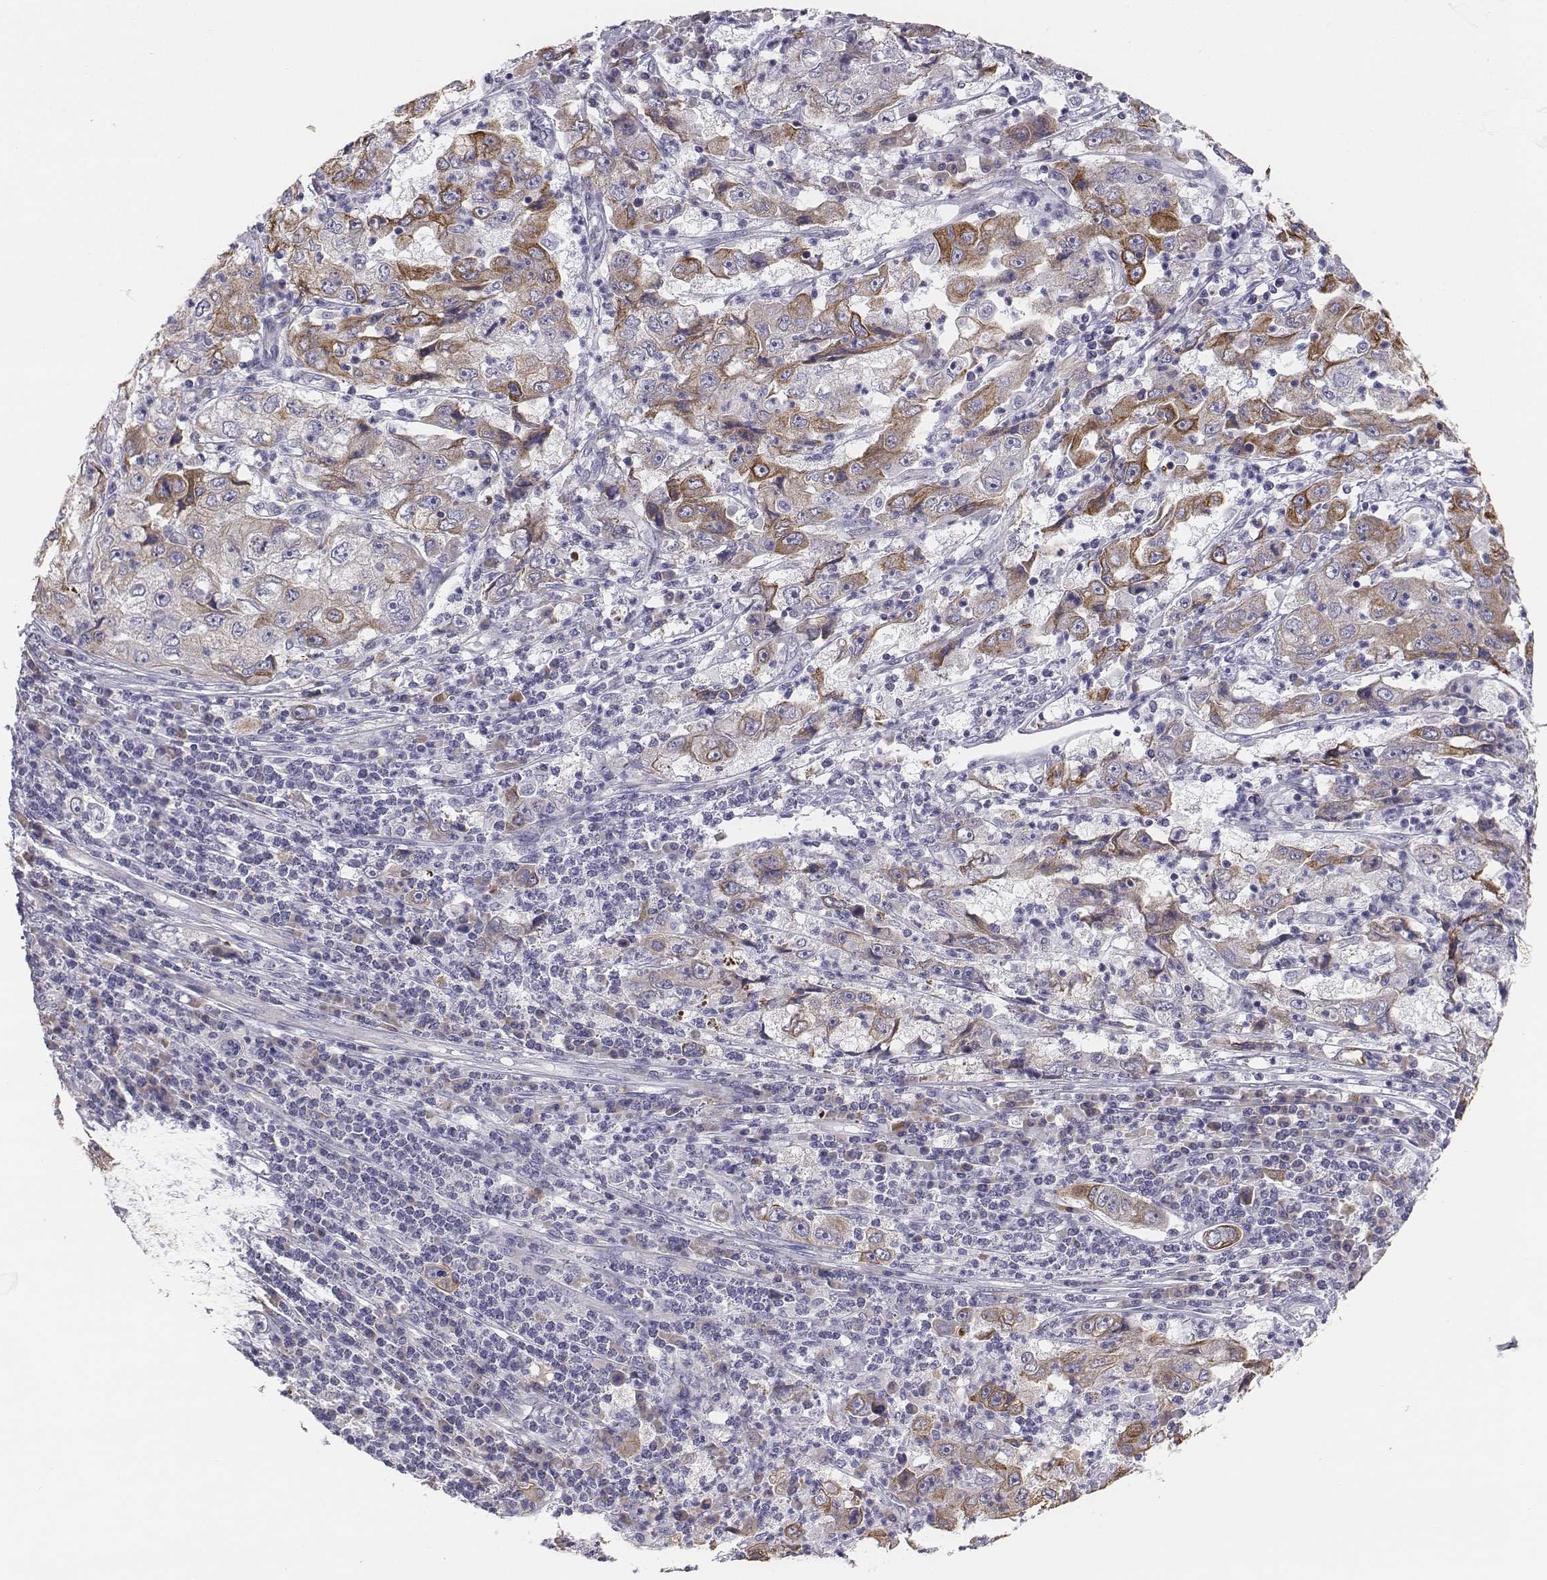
{"staining": {"intensity": "moderate", "quantity": "<25%", "location": "cytoplasmic/membranous"}, "tissue": "cervical cancer", "cell_type": "Tumor cells", "image_type": "cancer", "snomed": [{"axis": "morphology", "description": "Squamous cell carcinoma, NOS"}, {"axis": "topography", "description": "Cervix"}], "caption": "Cervical cancer was stained to show a protein in brown. There is low levels of moderate cytoplasmic/membranous staining in approximately <25% of tumor cells. (Brightfield microscopy of DAB IHC at high magnification).", "gene": "CHST14", "patient": {"sex": "female", "age": 36}}